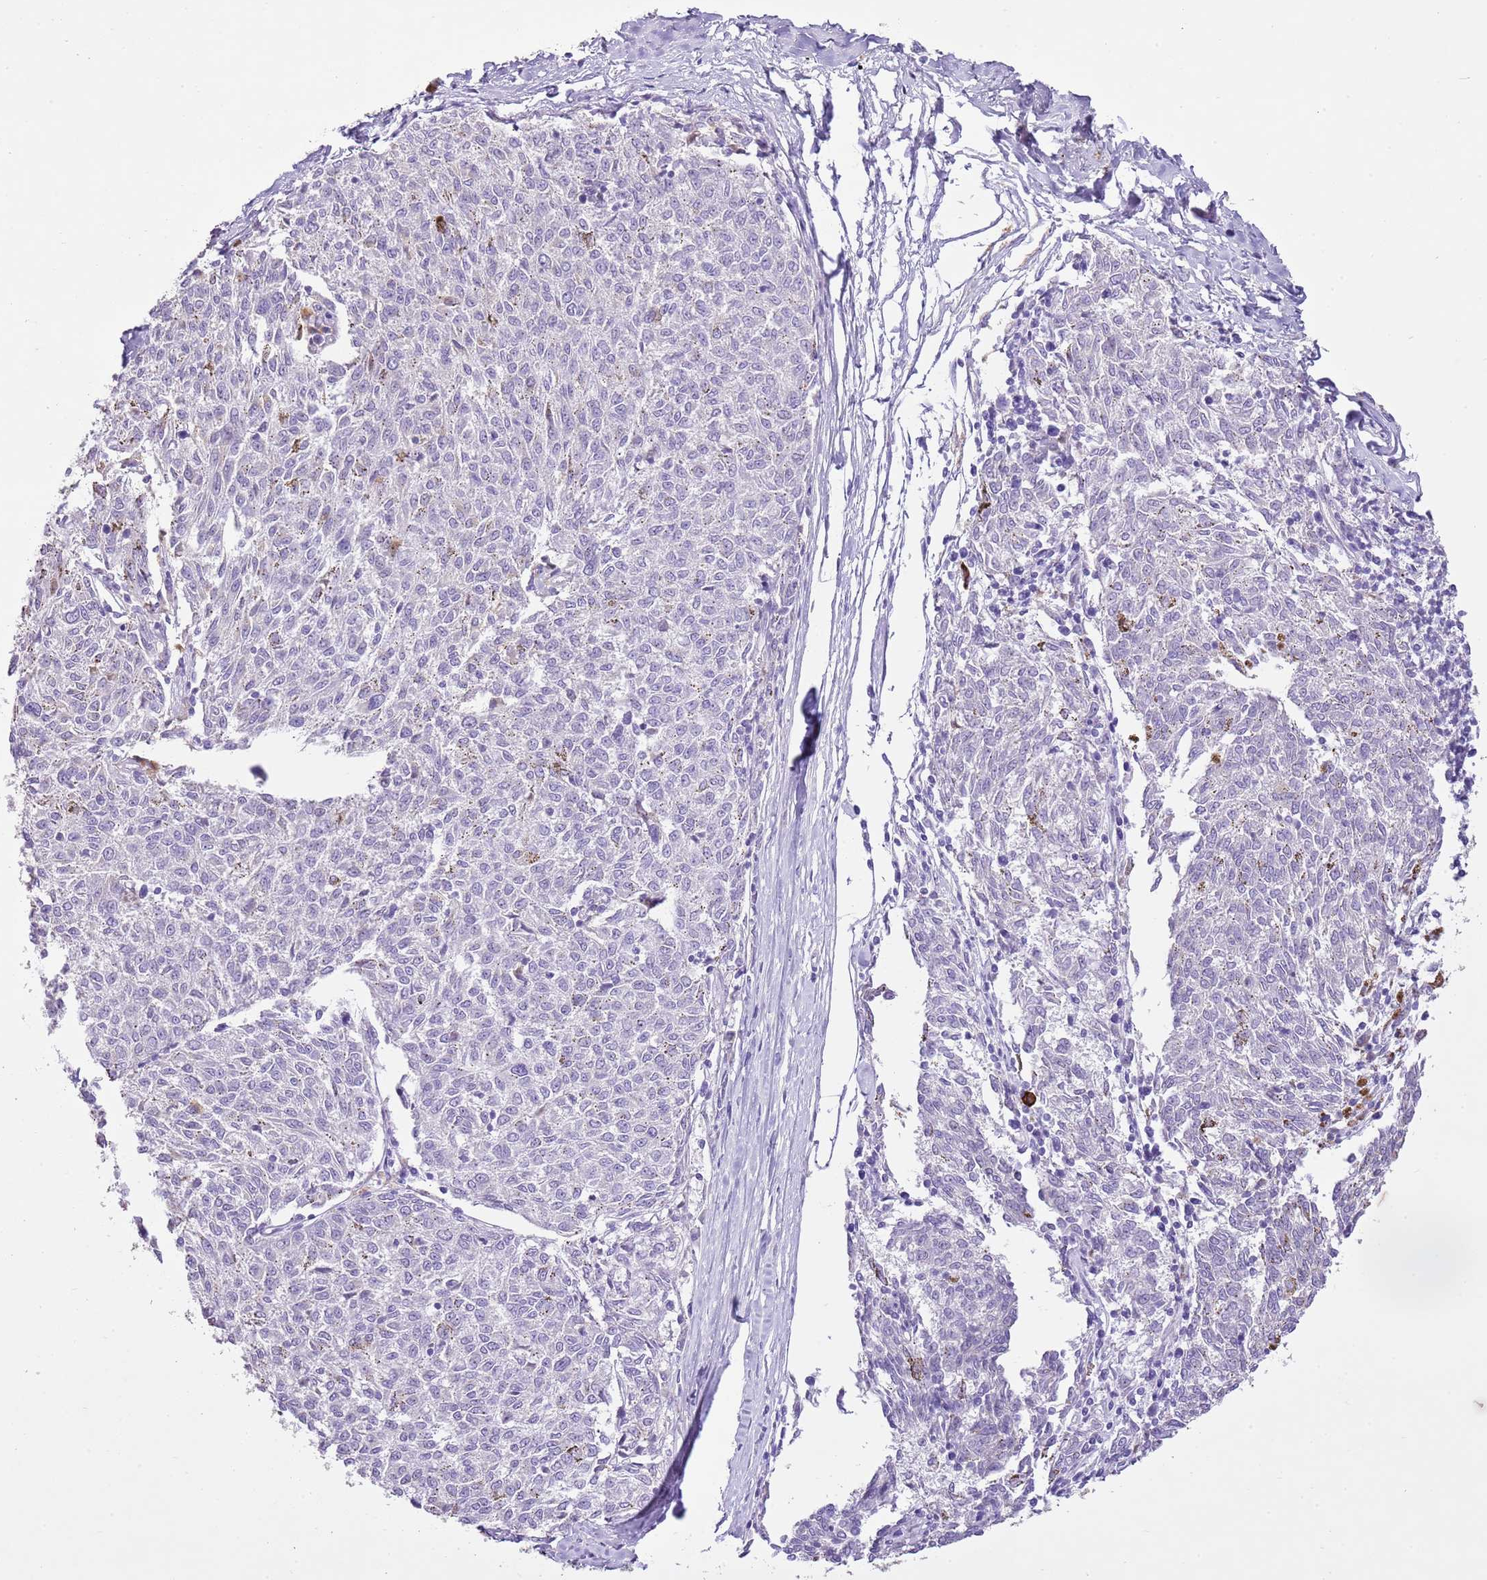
{"staining": {"intensity": "negative", "quantity": "none", "location": "none"}, "tissue": "melanoma", "cell_type": "Tumor cells", "image_type": "cancer", "snomed": [{"axis": "morphology", "description": "Malignant melanoma, NOS"}, {"axis": "topography", "description": "Skin"}], "caption": "Immunohistochemical staining of melanoma reveals no significant expression in tumor cells. (DAB IHC visualized using brightfield microscopy, high magnification).", "gene": "XPO7", "patient": {"sex": "female", "age": 72}}